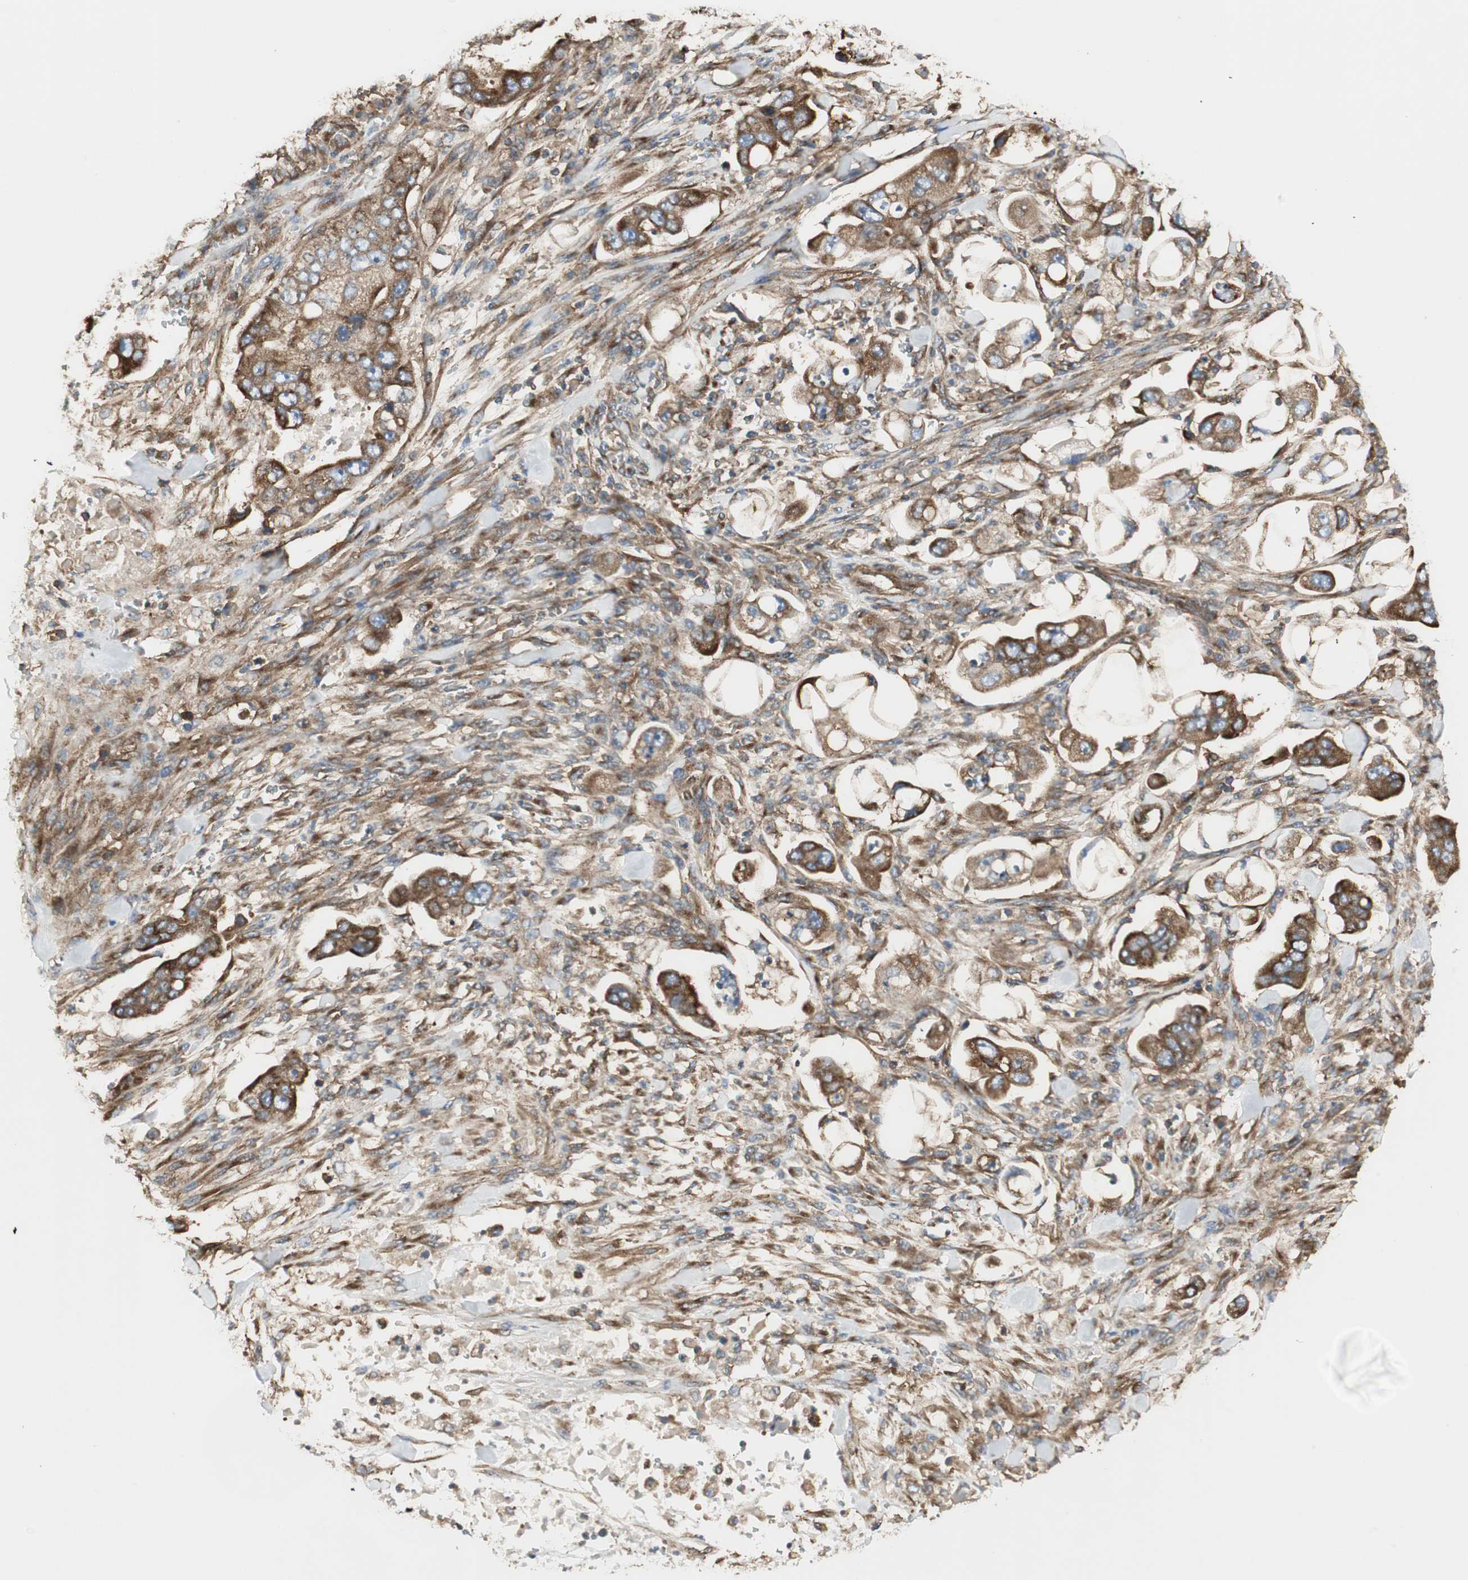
{"staining": {"intensity": "strong", "quantity": ">75%", "location": "cytoplasmic/membranous"}, "tissue": "stomach cancer", "cell_type": "Tumor cells", "image_type": "cancer", "snomed": [{"axis": "morphology", "description": "Adenocarcinoma, NOS"}, {"axis": "topography", "description": "Stomach"}], "caption": "A micrograph of stomach cancer stained for a protein exhibits strong cytoplasmic/membranous brown staining in tumor cells.", "gene": "H6PD", "patient": {"sex": "male", "age": 62}}